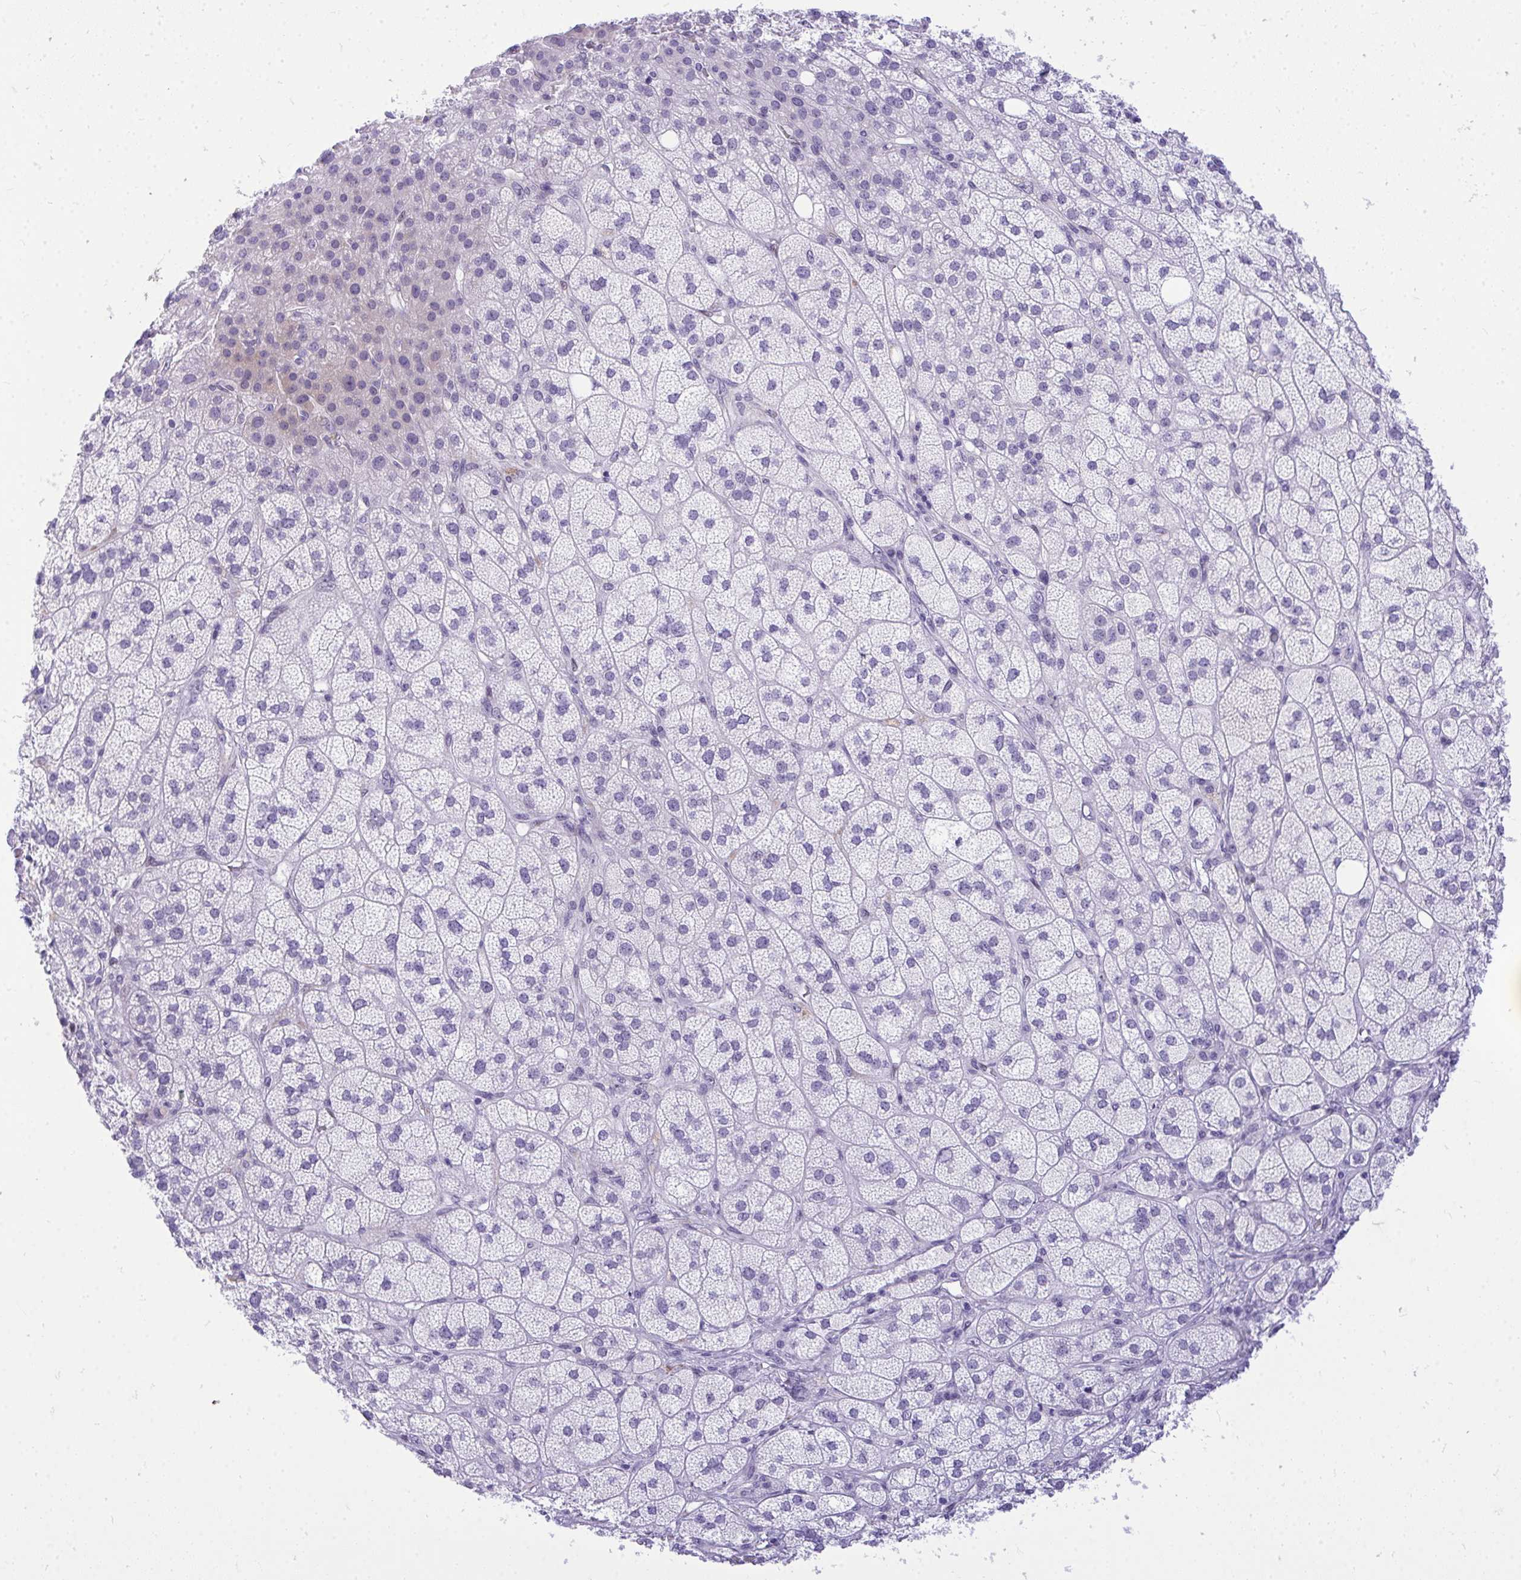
{"staining": {"intensity": "moderate", "quantity": "<25%", "location": "cytoplasmic/membranous"}, "tissue": "adrenal gland", "cell_type": "Glandular cells", "image_type": "normal", "snomed": [{"axis": "morphology", "description": "Normal tissue, NOS"}, {"axis": "topography", "description": "Adrenal gland"}], "caption": "Brown immunohistochemical staining in unremarkable human adrenal gland shows moderate cytoplasmic/membranous expression in about <25% of glandular cells. (brown staining indicates protein expression, while blue staining denotes nuclei).", "gene": "TEAD4", "patient": {"sex": "female", "age": 60}}